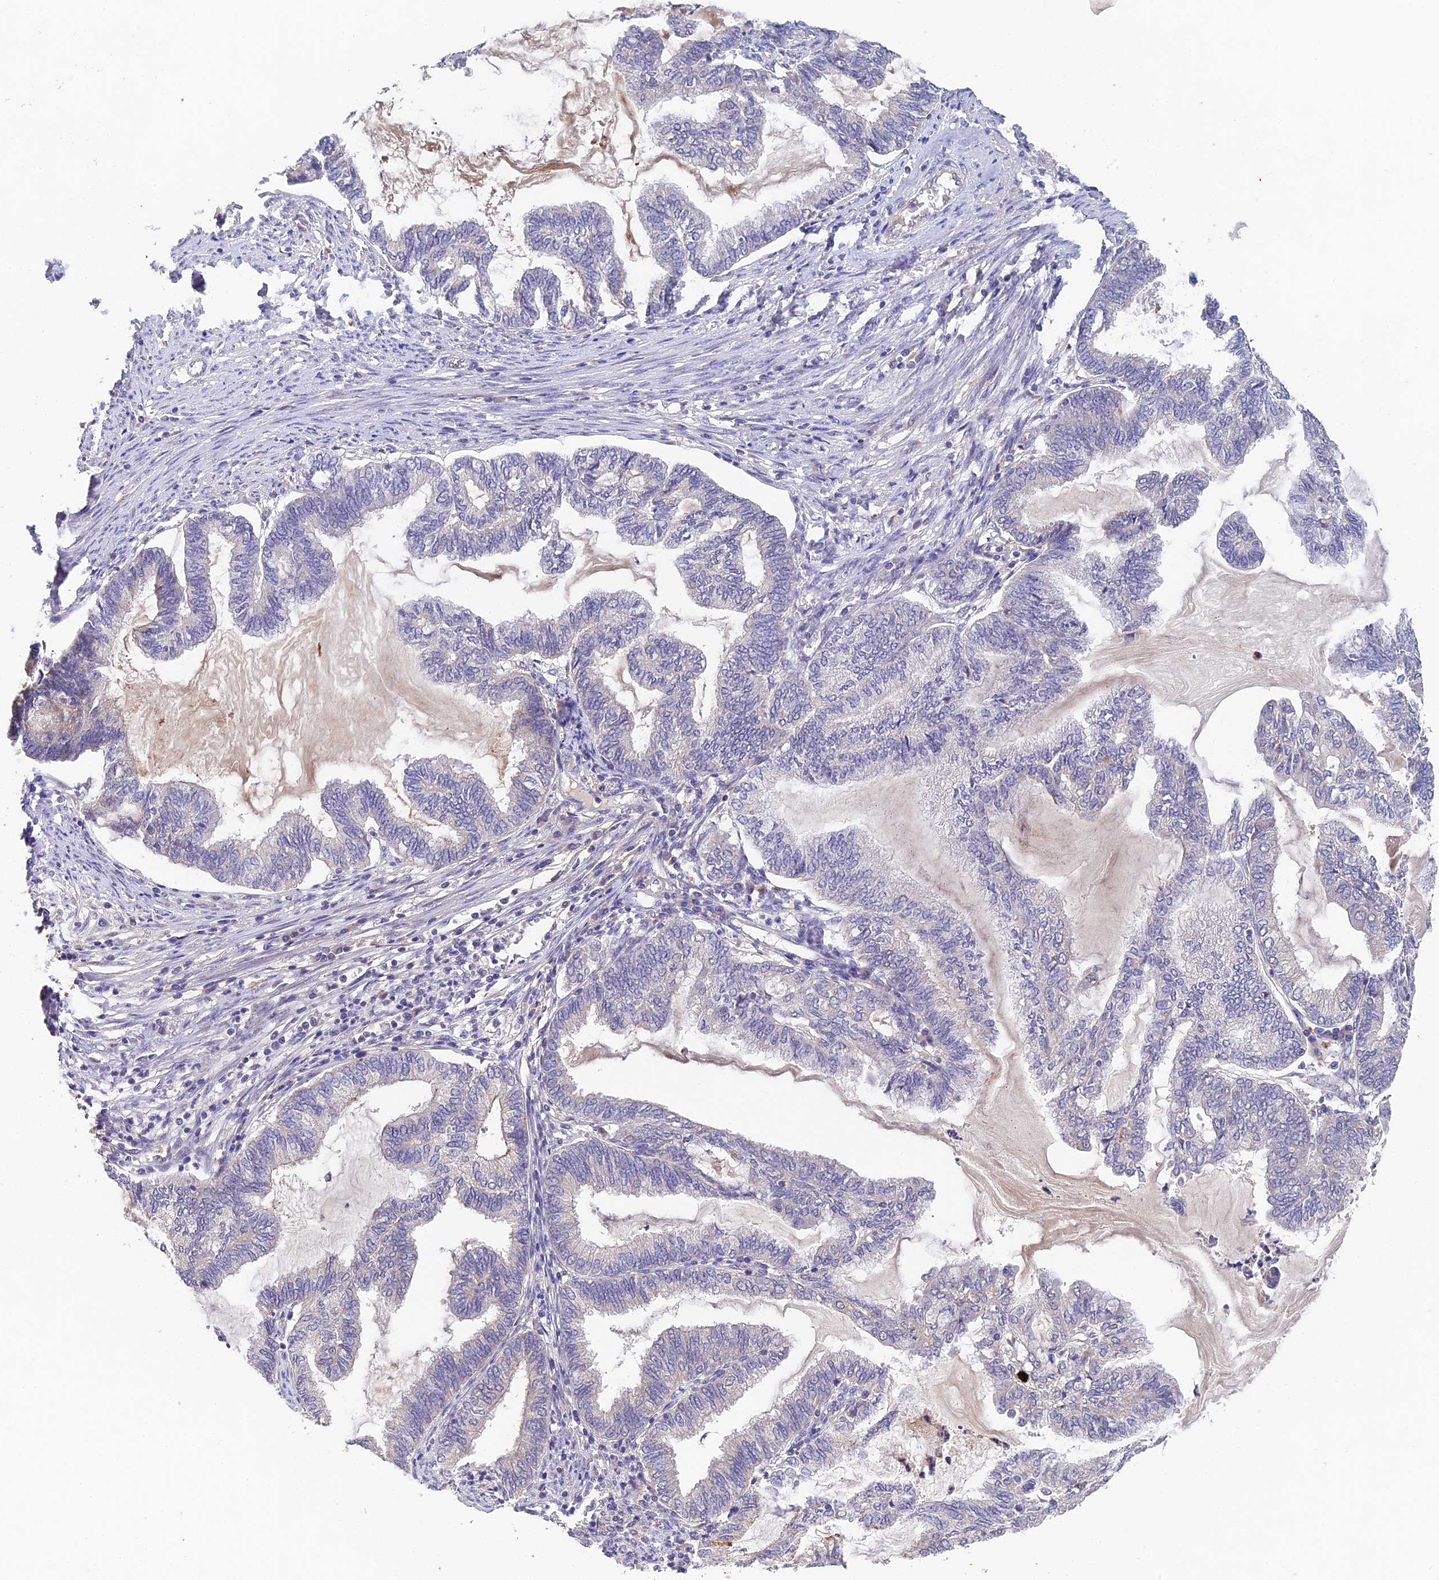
{"staining": {"intensity": "negative", "quantity": "none", "location": "none"}, "tissue": "endometrial cancer", "cell_type": "Tumor cells", "image_type": "cancer", "snomed": [{"axis": "morphology", "description": "Adenocarcinoma, NOS"}, {"axis": "topography", "description": "Endometrium"}], "caption": "Immunohistochemical staining of endometrial cancer (adenocarcinoma) exhibits no significant staining in tumor cells.", "gene": "ADAMTS13", "patient": {"sex": "female", "age": 86}}